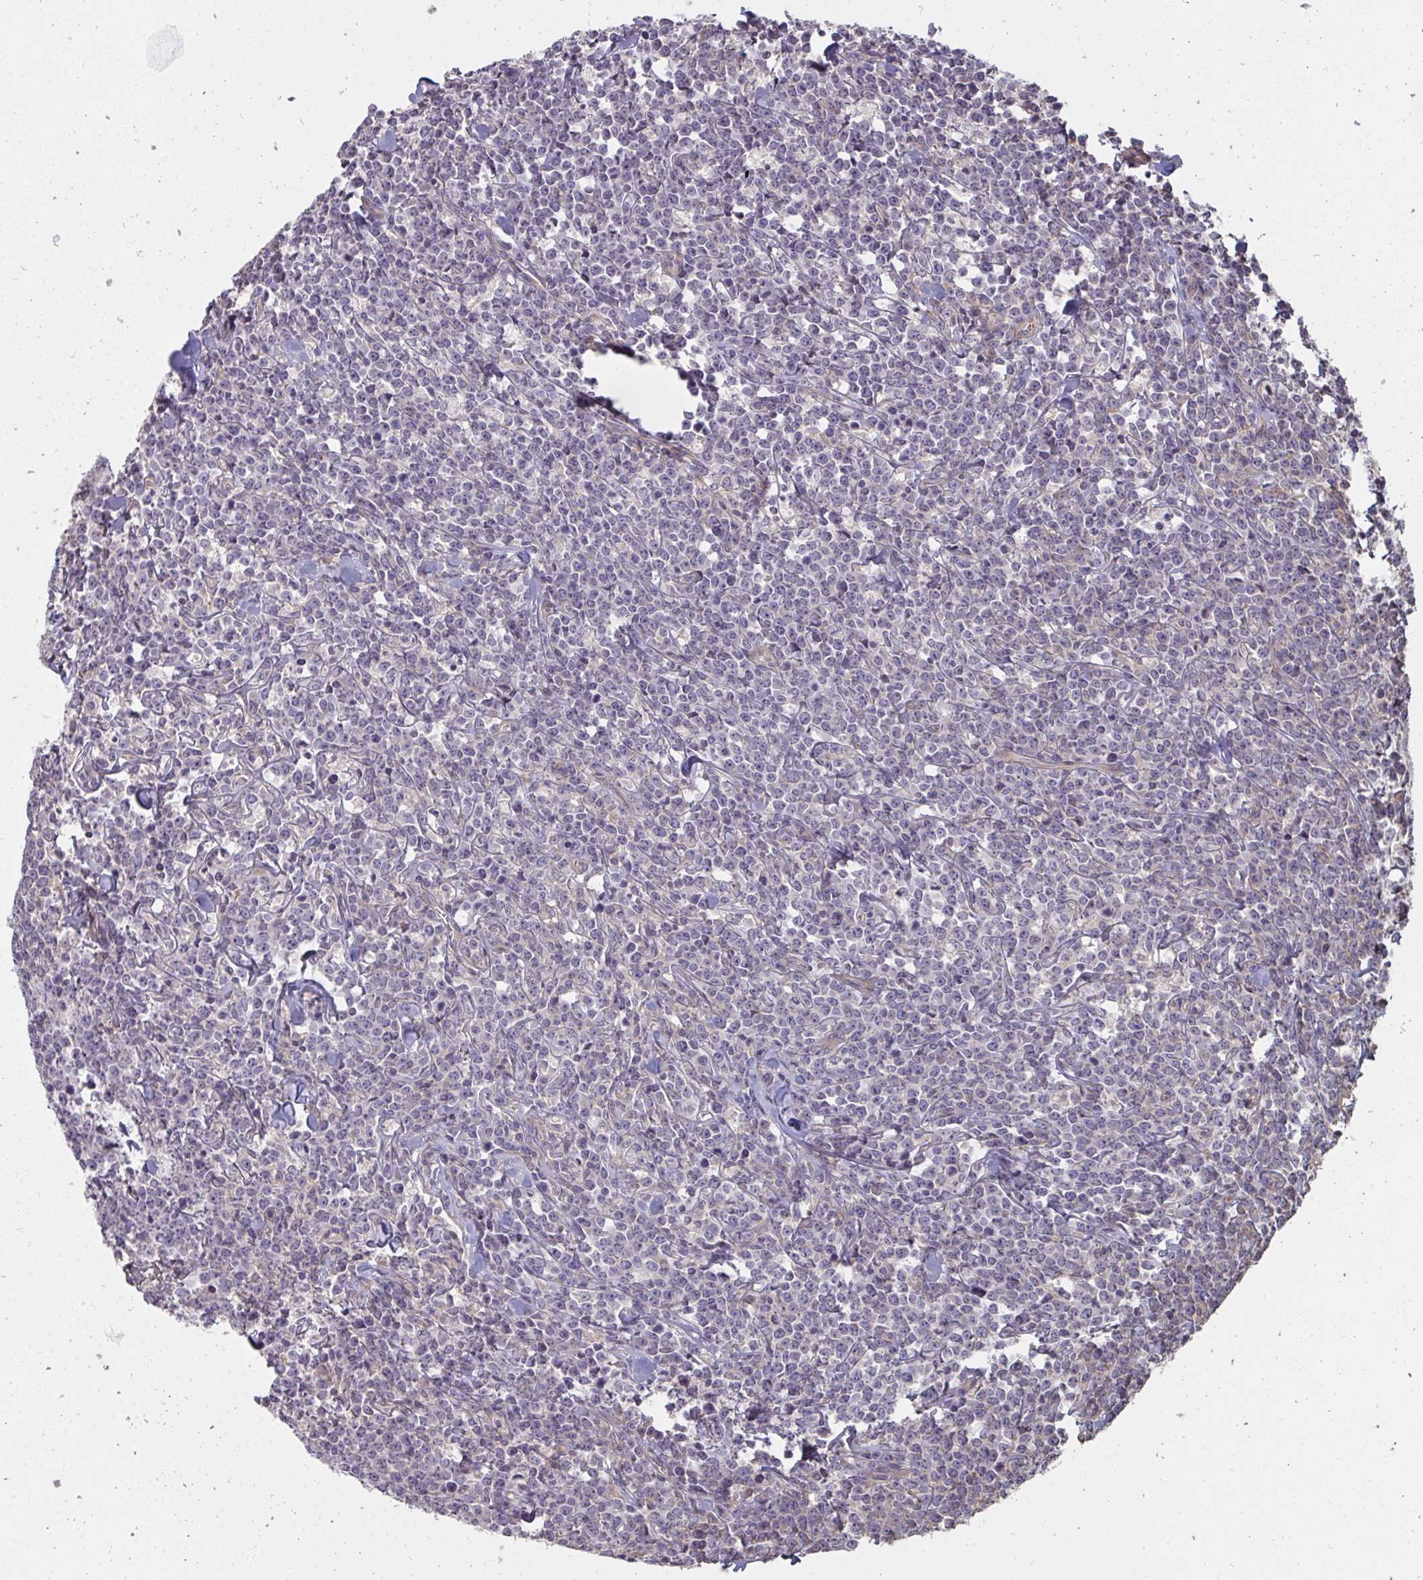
{"staining": {"intensity": "negative", "quantity": "none", "location": "none"}, "tissue": "lymphoma", "cell_type": "Tumor cells", "image_type": "cancer", "snomed": [{"axis": "morphology", "description": "Malignant lymphoma, non-Hodgkin's type, High grade"}, {"axis": "topography", "description": "Small intestine"}], "caption": "A photomicrograph of human high-grade malignant lymphoma, non-Hodgkin's type is negative for staining in tumor cells.", "gene": "ZFYVE28", "patient": {"sex": "female", "age": 56}}